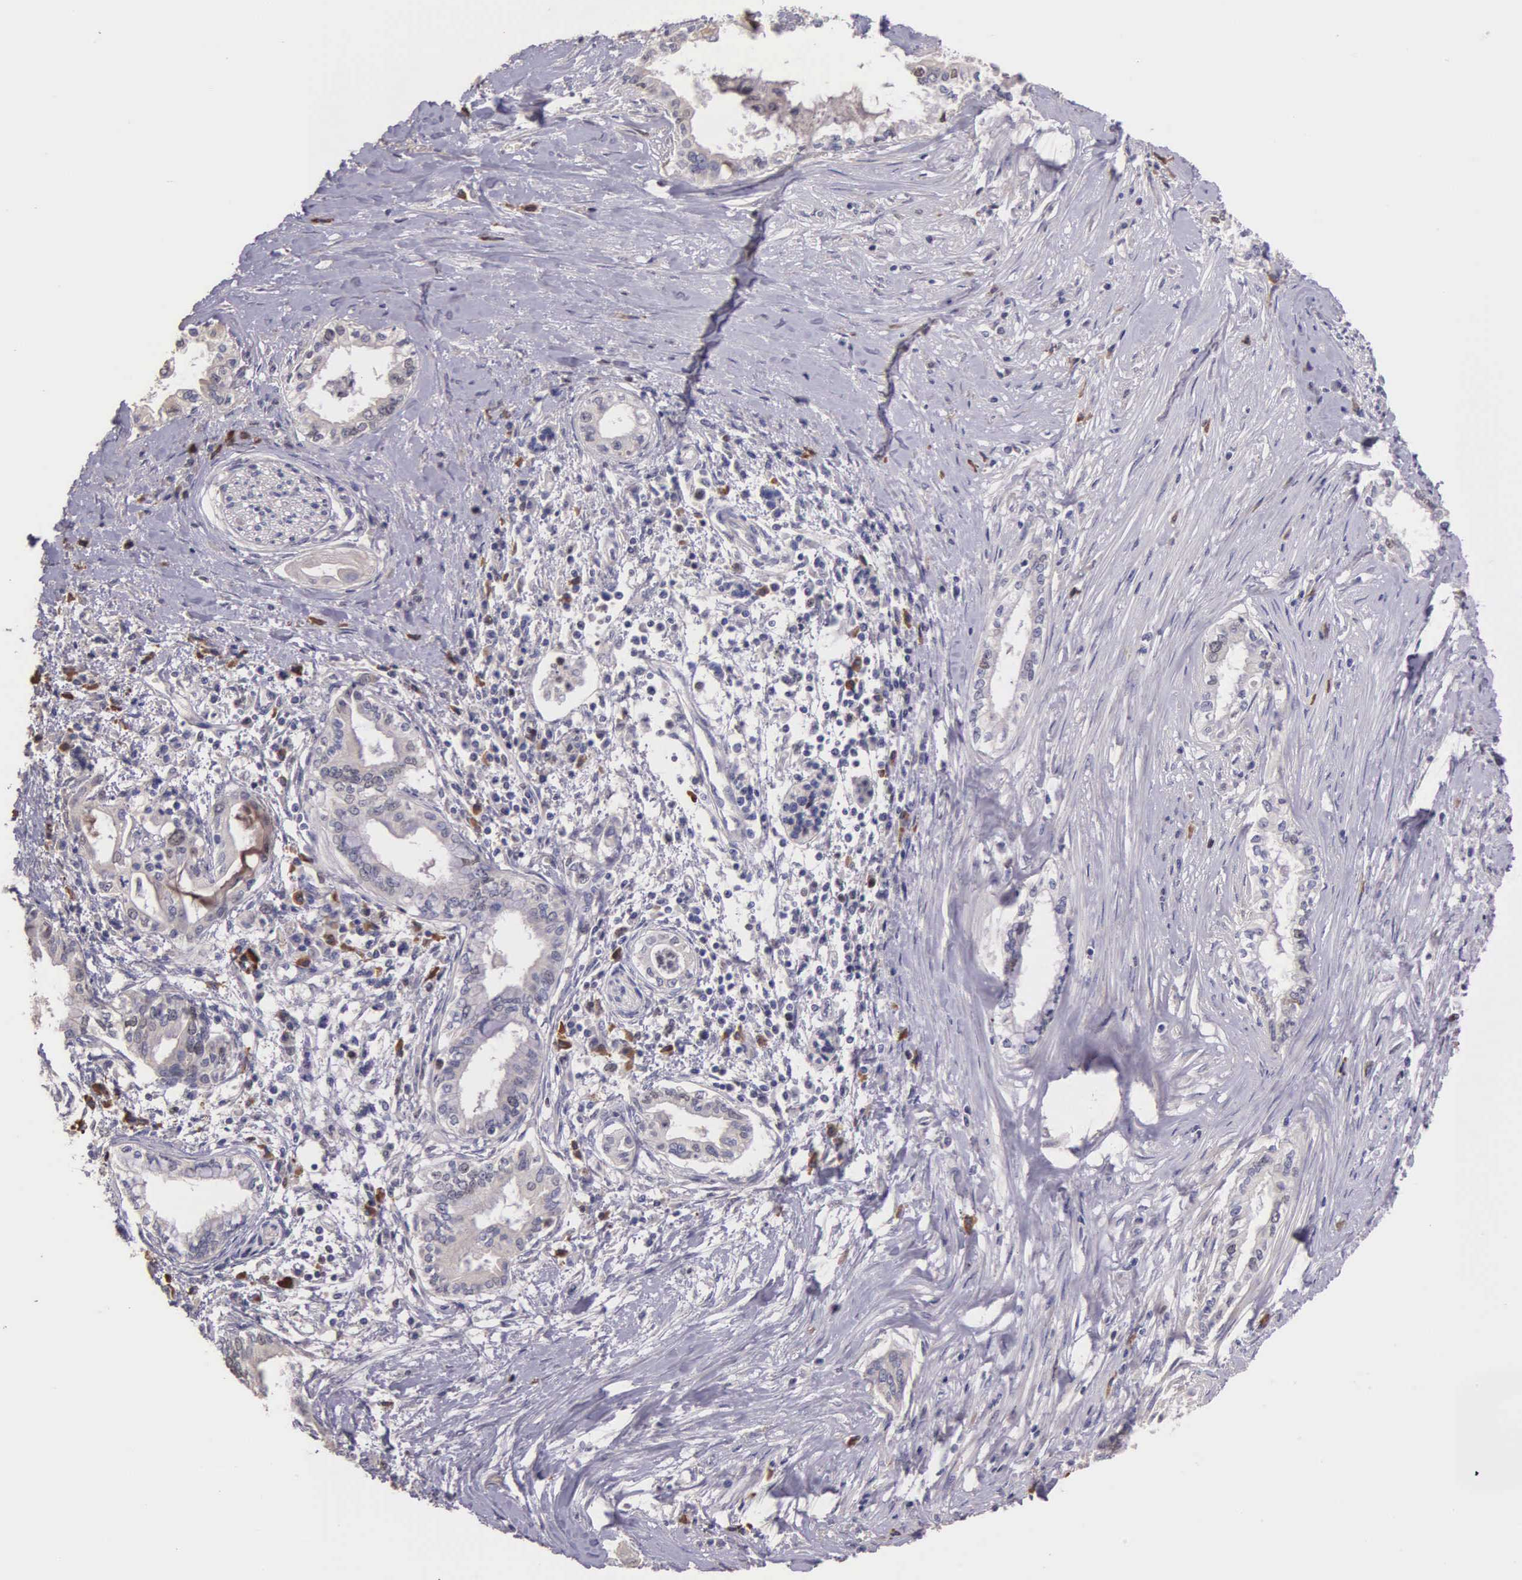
{"staining": {"intensity": "negative", "quantity": "none", "location": "none"}, "tissue": "pancreatic cancer", "cell_type": "Tumor cells", "image_type": "cancer", "snomed": [{"axis": "morphology", "description": "Adenocarcinoma, NOS"}, {"axis": "topography", "description": "Pancreas"}], "caption": "This is an IHC histopathology image of pancreatic cancer. There is no staining in tumor cells.", "gene": "MCM5", "patient": {"sex": "female", "age": 64}}